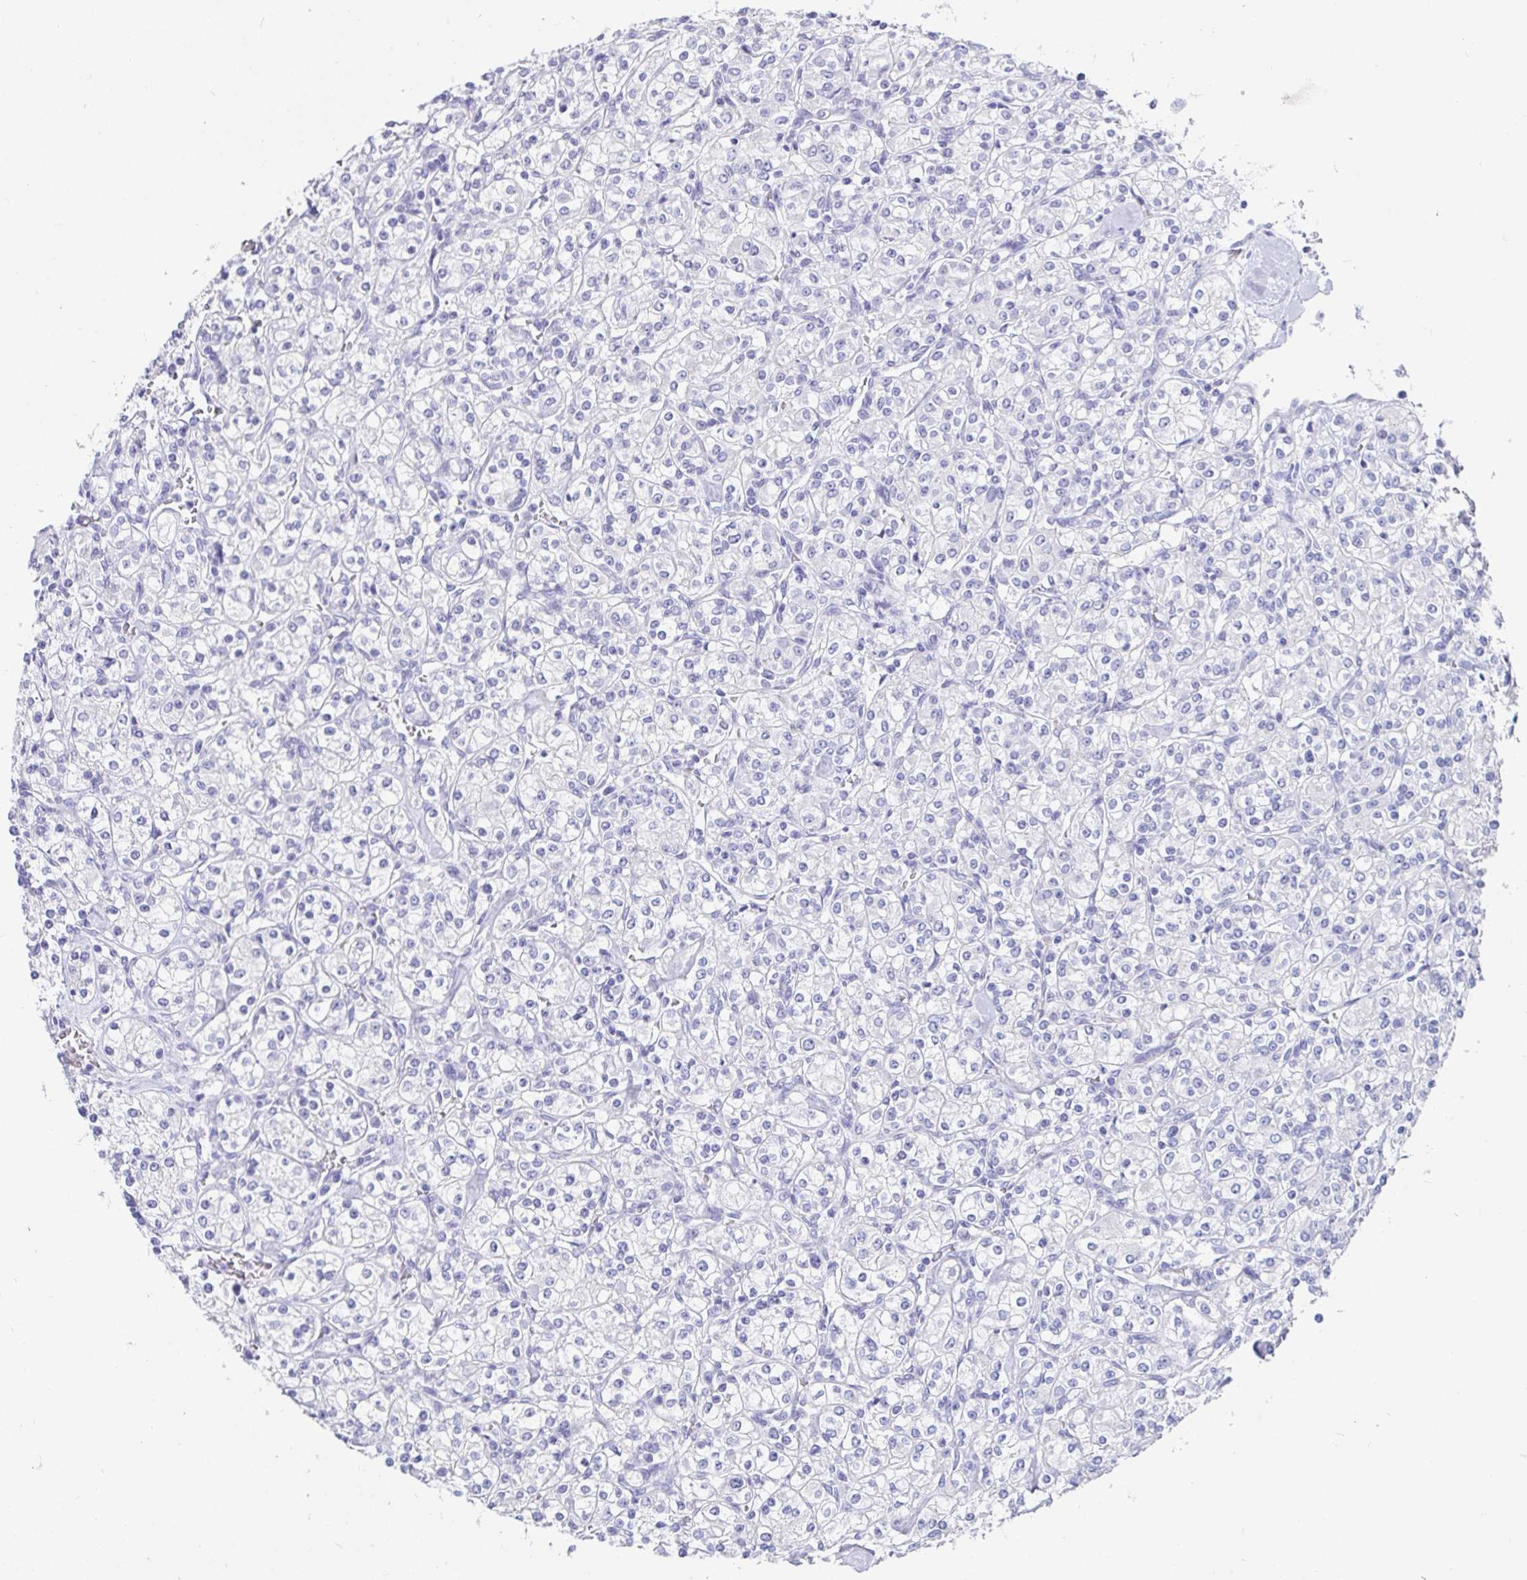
{"staining": {"intensity": "negative", "quantity": "none", "location": "none"}, "tissue": "renal cancer", "cell_type": "Tumor cells", "image_type": "cancer", "snomed": [{"axis": "morphology", "description": "Adenocarcinoma, NOS"}, {"axis": "topography", "description": "Kidney"}], "caption": "Protein analysis of renal adenocarcinoma reveals no significant staining in tumor cells.", "gene": "ZPBP2", "patient": {"sex": "male", "age": 77}}